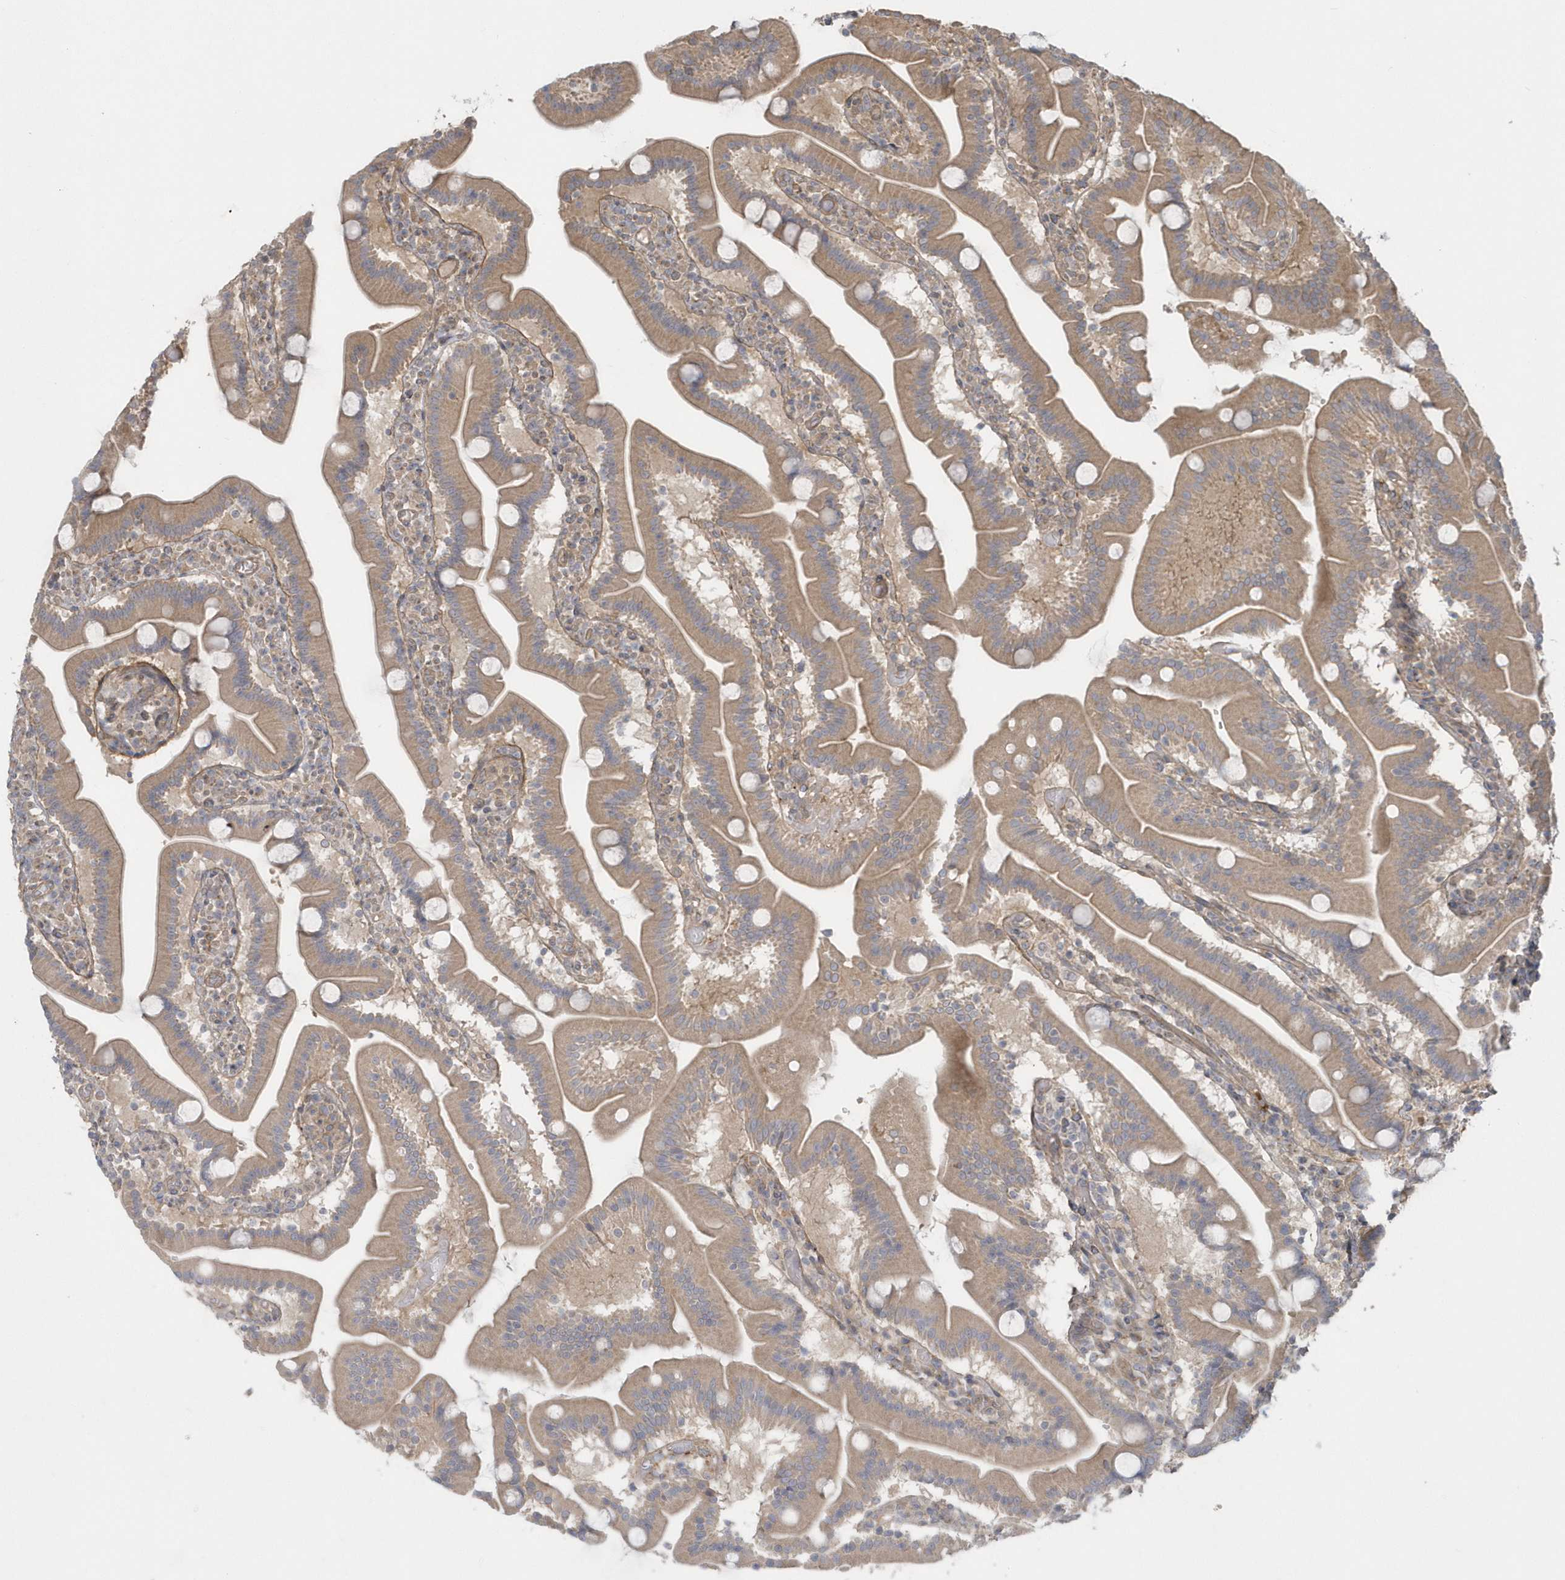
{"staining": {"intensity": "moderate", "quantity": ">75%", "location": "cytoplasmic/membranous"}, "tissue": "duodenum", "cell_type": "Glandular cells", "image_type": "normal", "snomed": [{"axis": "morphology", "description": "Normal tissue, NOS"}, {"axis": "topography", "description": "Duodenum"}], "caption": "This is a micrograph of IHC staining of normal duodenum, which shows moderate staining in the cytoplasmic/membranous of glandular cells.", "gene": "ACTR1A", "patient": {"sex": "male", "age": 55}}